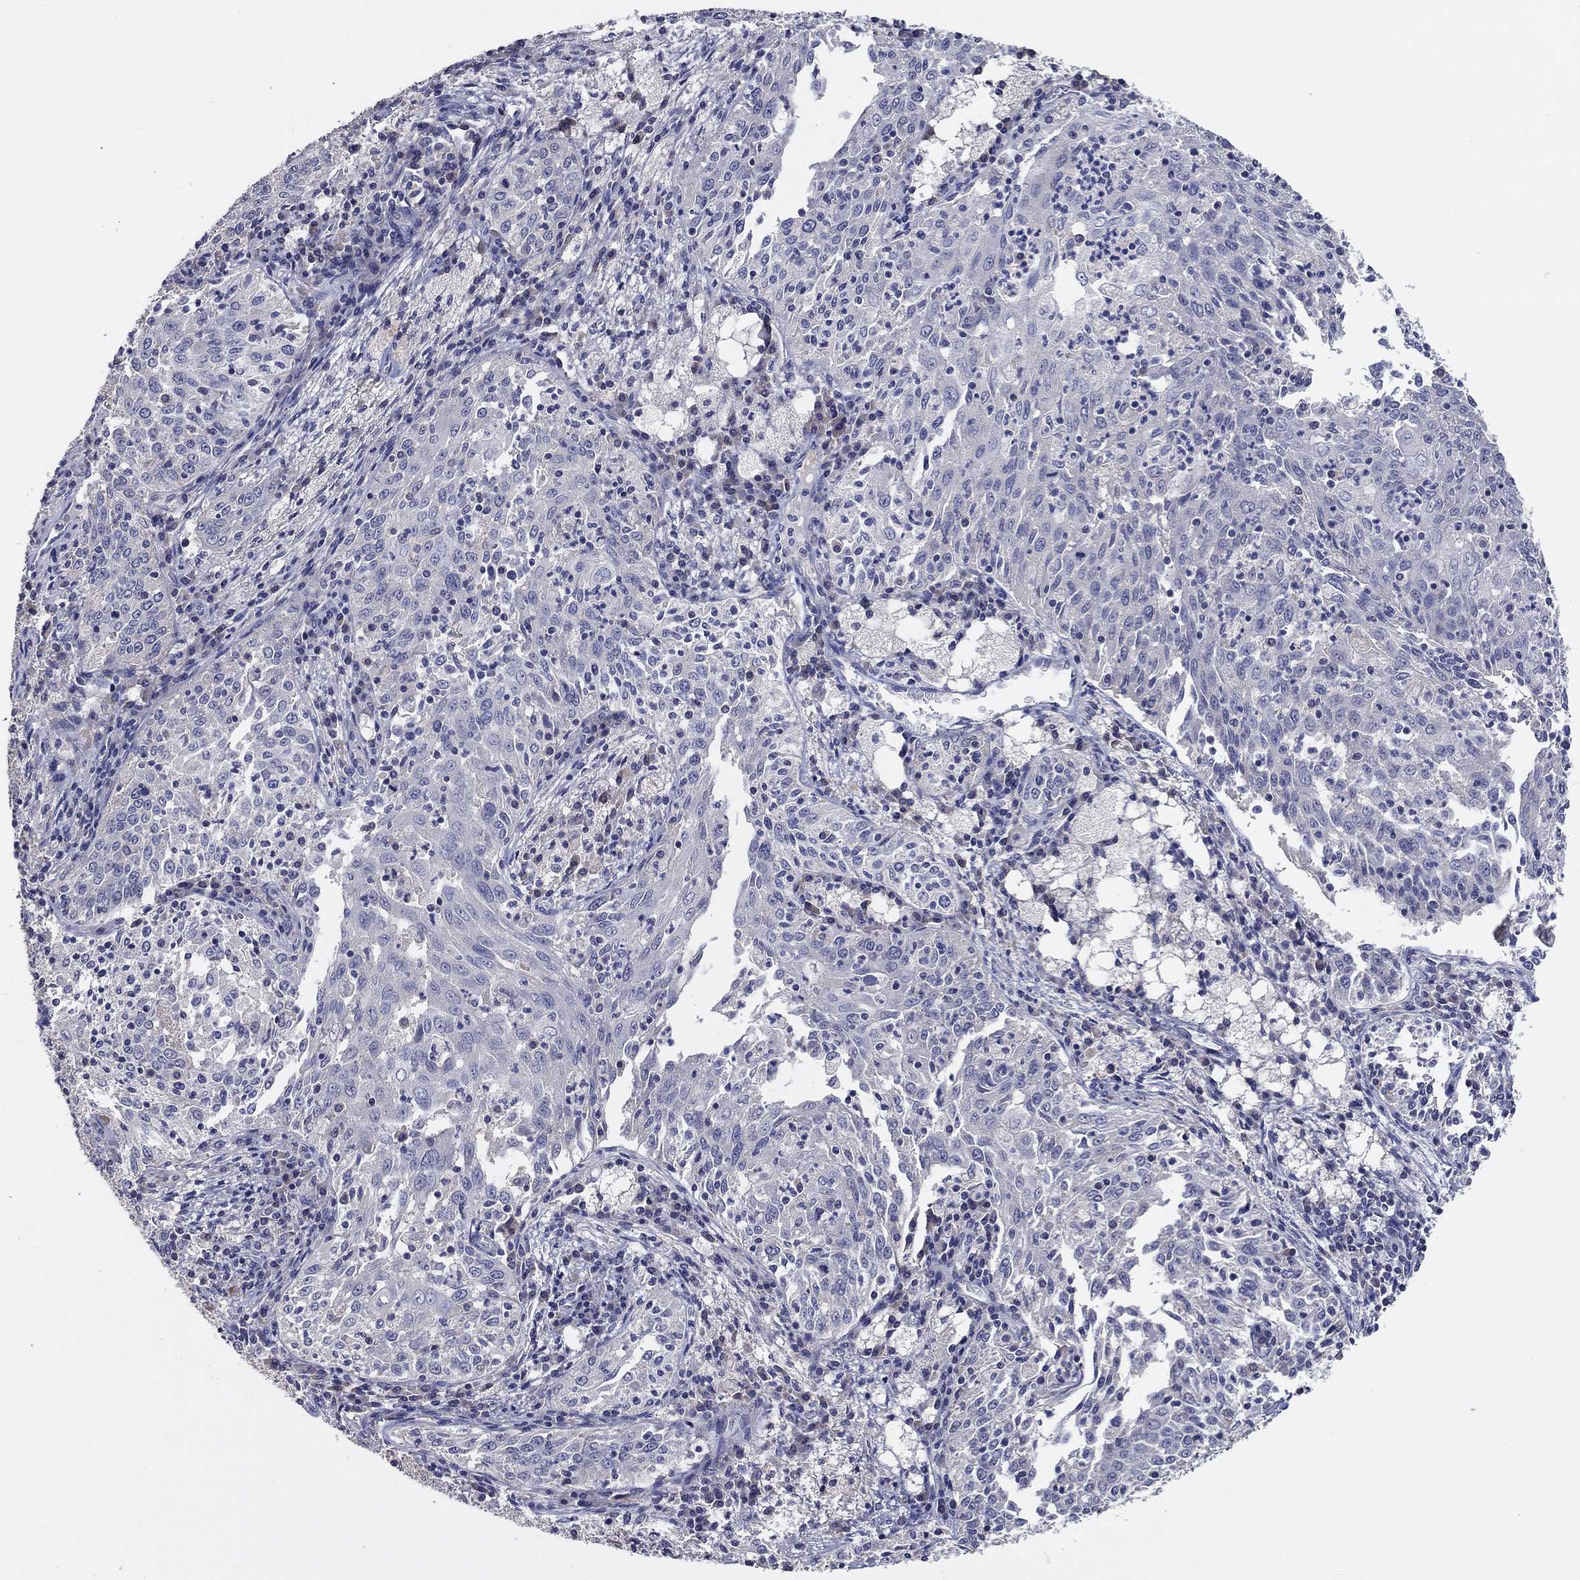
{"staining": {"intensity": "negative", "quantity": "none", "location": "none"}, "tissue": "cervical cancer", "cell_type": "Tumor cells", "image_type": "cancer", "snomed": [{"axis": "morphology", "description": "Squamous cell carcinoma, NOS"}, {"axis": "topography", "description": "Cervix"}], "caption": "Immunohistochemical staining of cervical cancer exhibits no significant expression in tumor cells.", "gene": "DOCK3", "patient": {"sex": "female", "age": 41}}